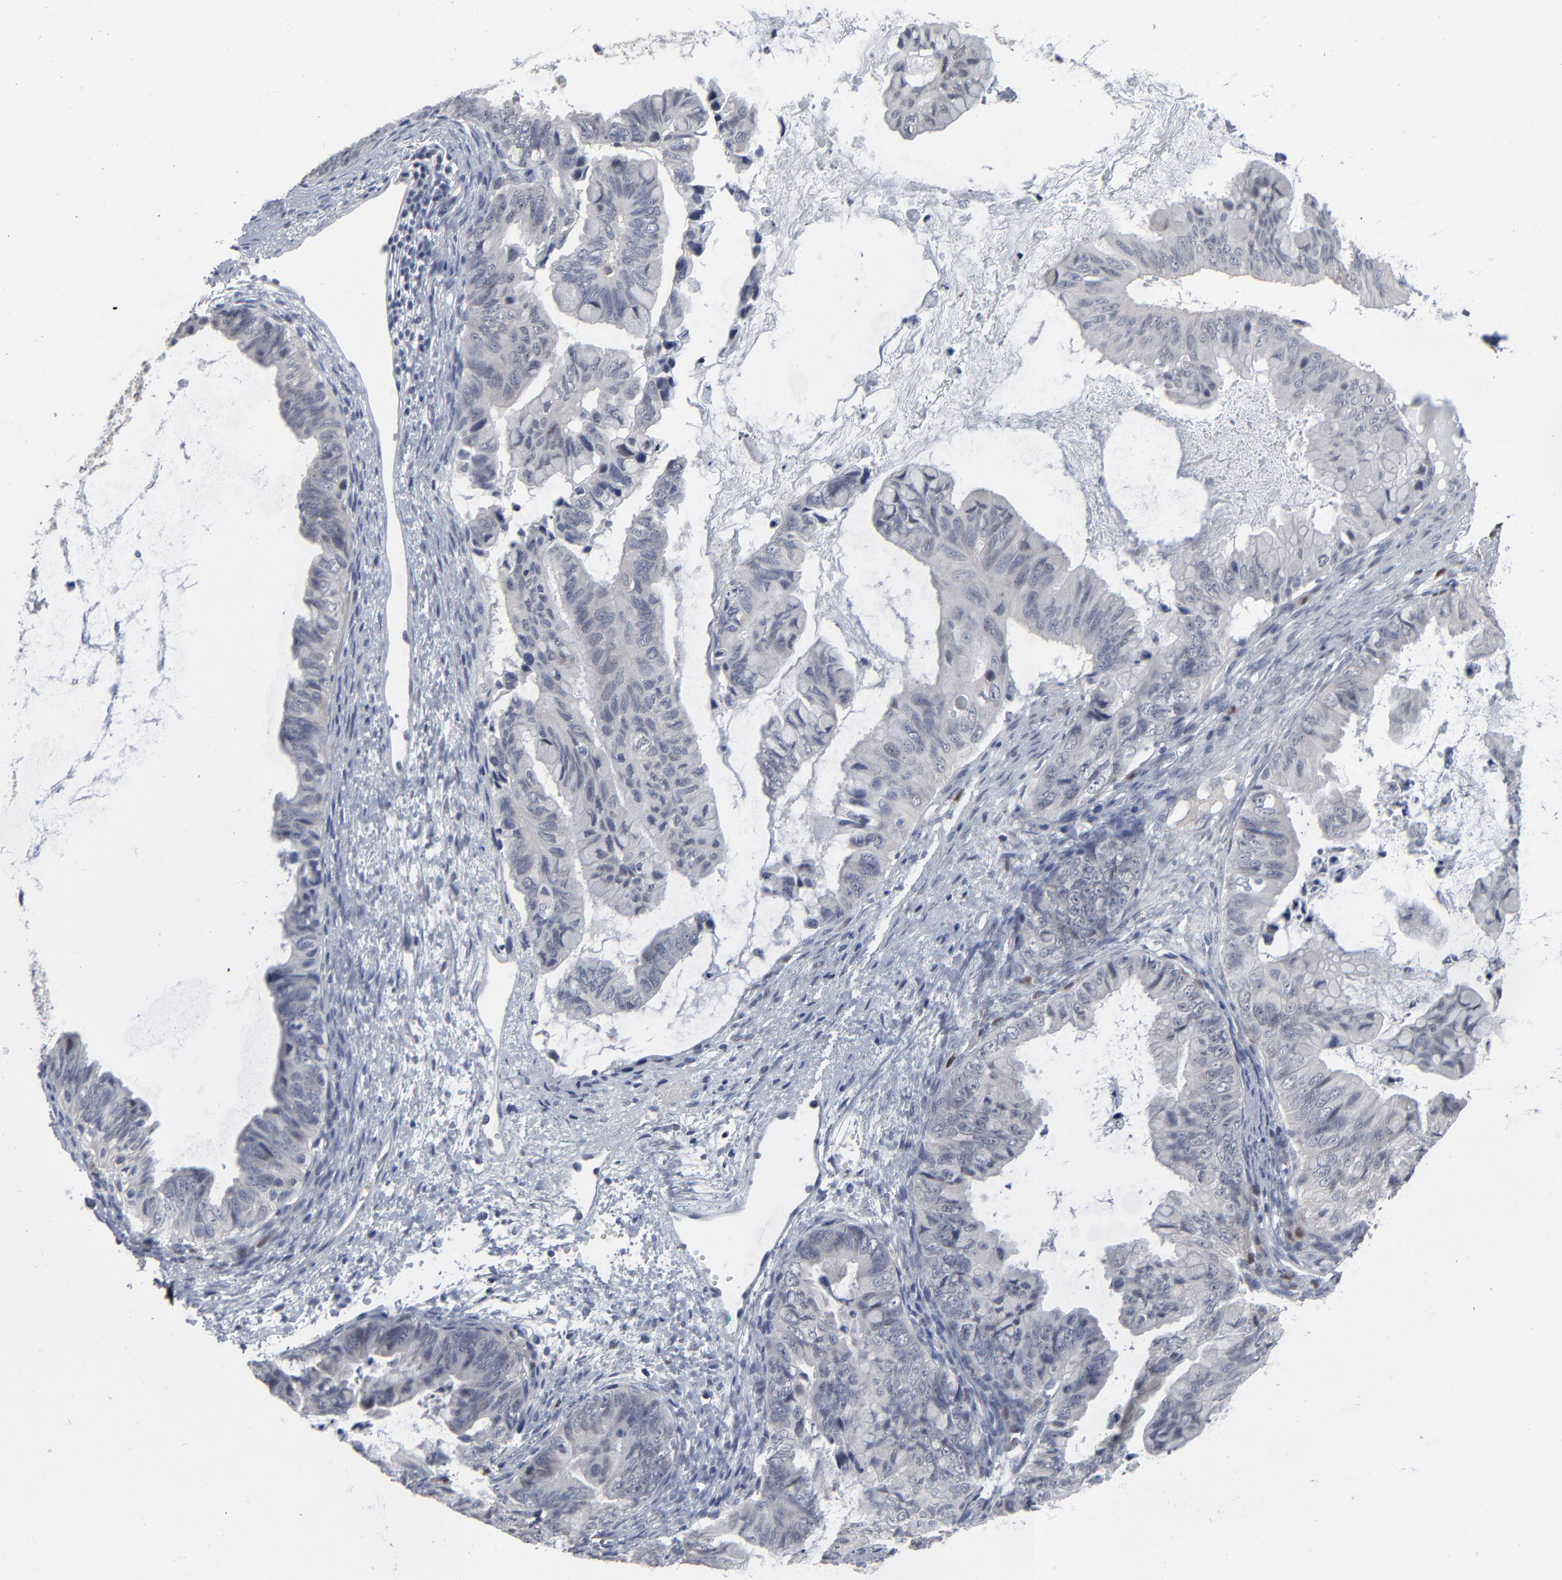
{"staining": {"intensity": "negative", "quantity": "none", "location": "none"}, "tissue": "ovarian cancer", "cell_type": "Tumor cells", "image_type": "cancer", "snomed": [{"axis": "morphology", "description": "Cystadenocarcinoma, mucinous, NOS"}, {"axis": "topography", "description": "Ovary"}], "caption": "Micrograph shows no significant protein positivity in tumor cells of mucinous cystadenocarcinoma (ovarian).", "gene": "FOXN2", "patient": {"sex": "female", "age": 36}}